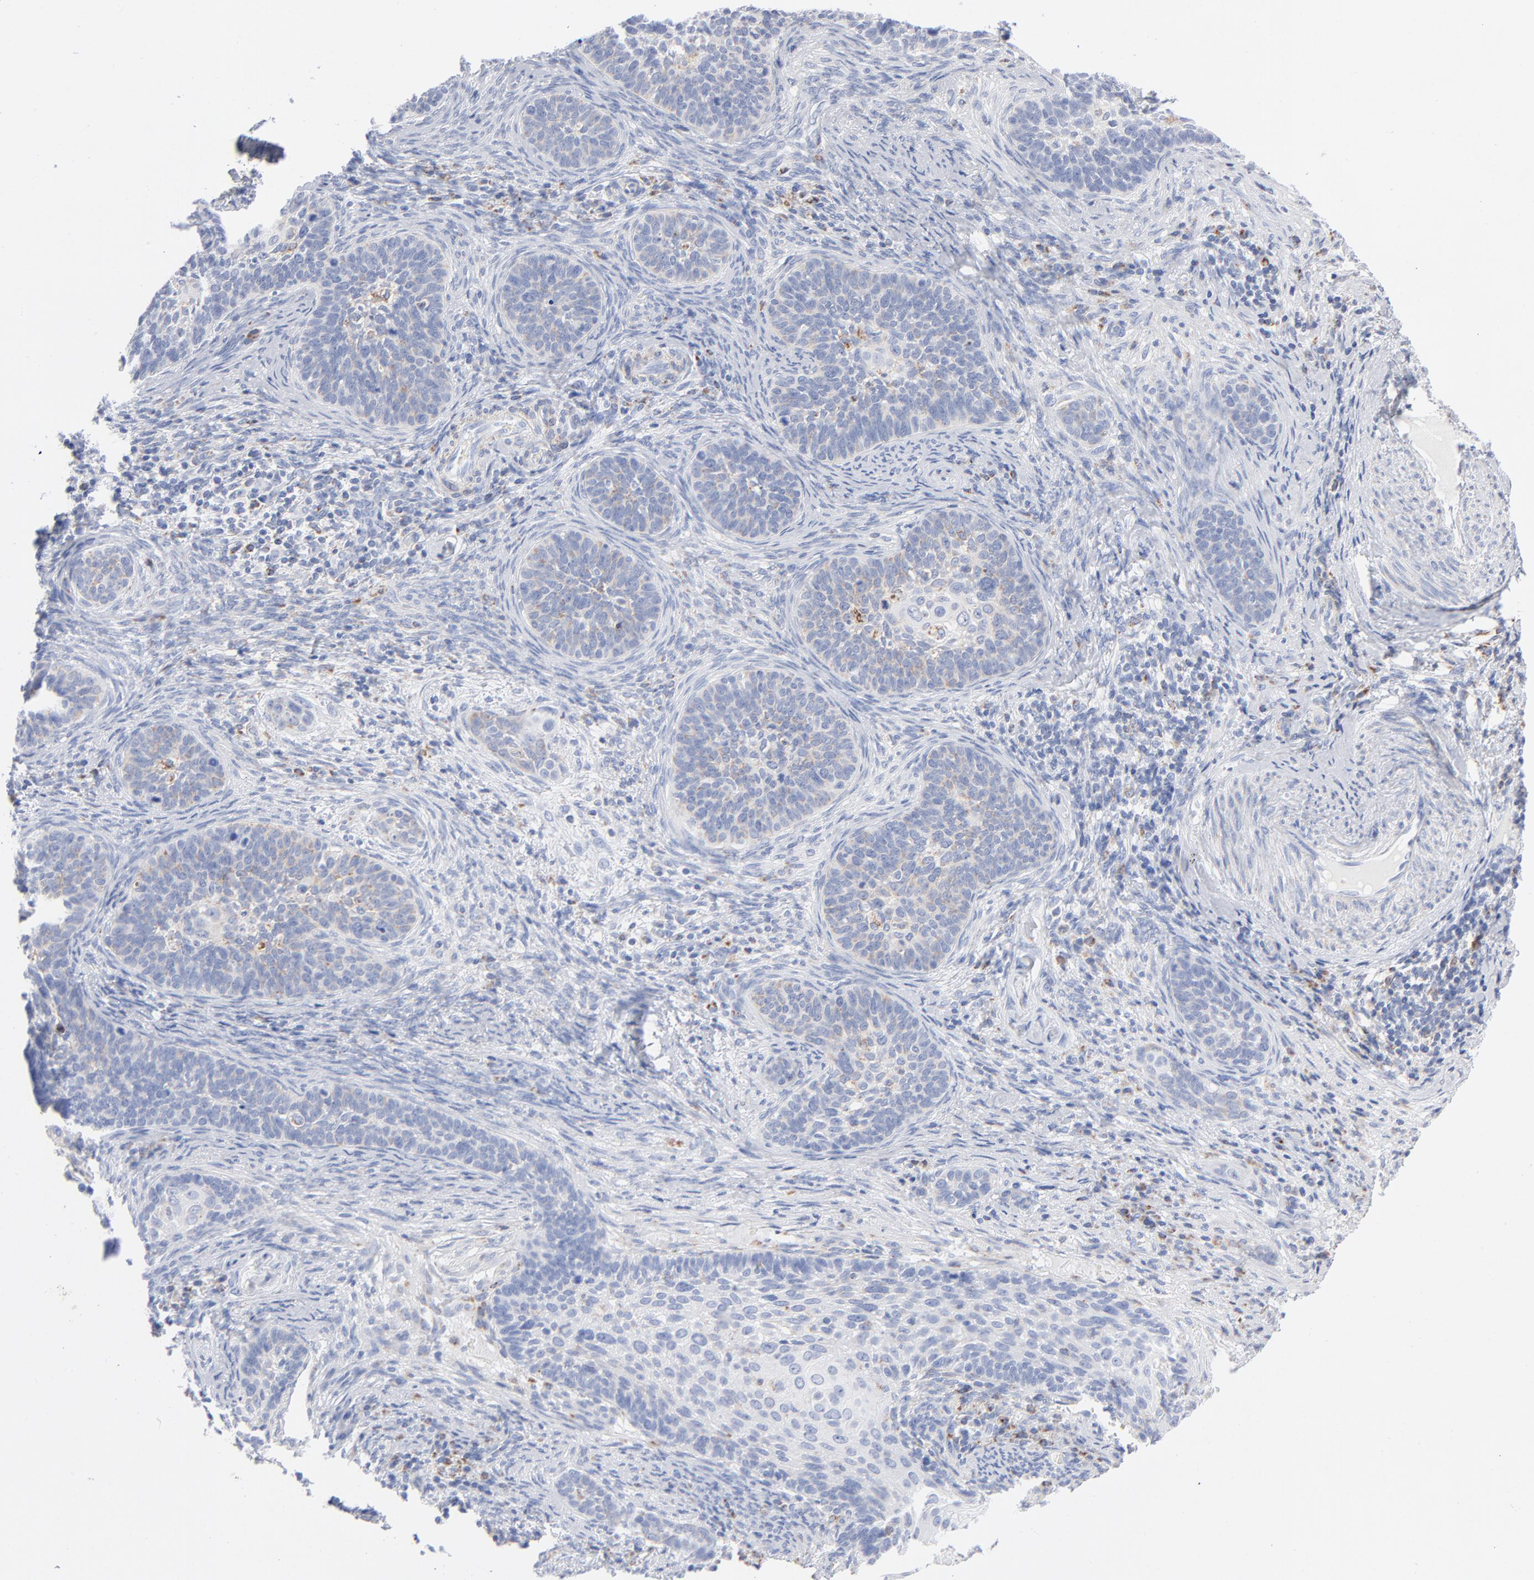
{"staining": {"intensity": "negative", "quantity": "none", "location": "none"}, "tissue": "cervical cancer", "cell_type": "Tumor cells", "image_type": "cancer", "snomed": [{"axis": "morphology", "description": "Squamous cell carcinoma, NOS"}, {"axis": "topography", "description": "Cervix"}], "caption": "High magnification brightfield microscopy of cervical squamous cell carcinoma stained with DAB (3,3'-diaminobenzidine) (brown) and counterstained with hematoxylin (blue): tumor cells show no significant positivity.", "gene": "CHCHD10", "patient": {"sex": "female", "age": 33}}